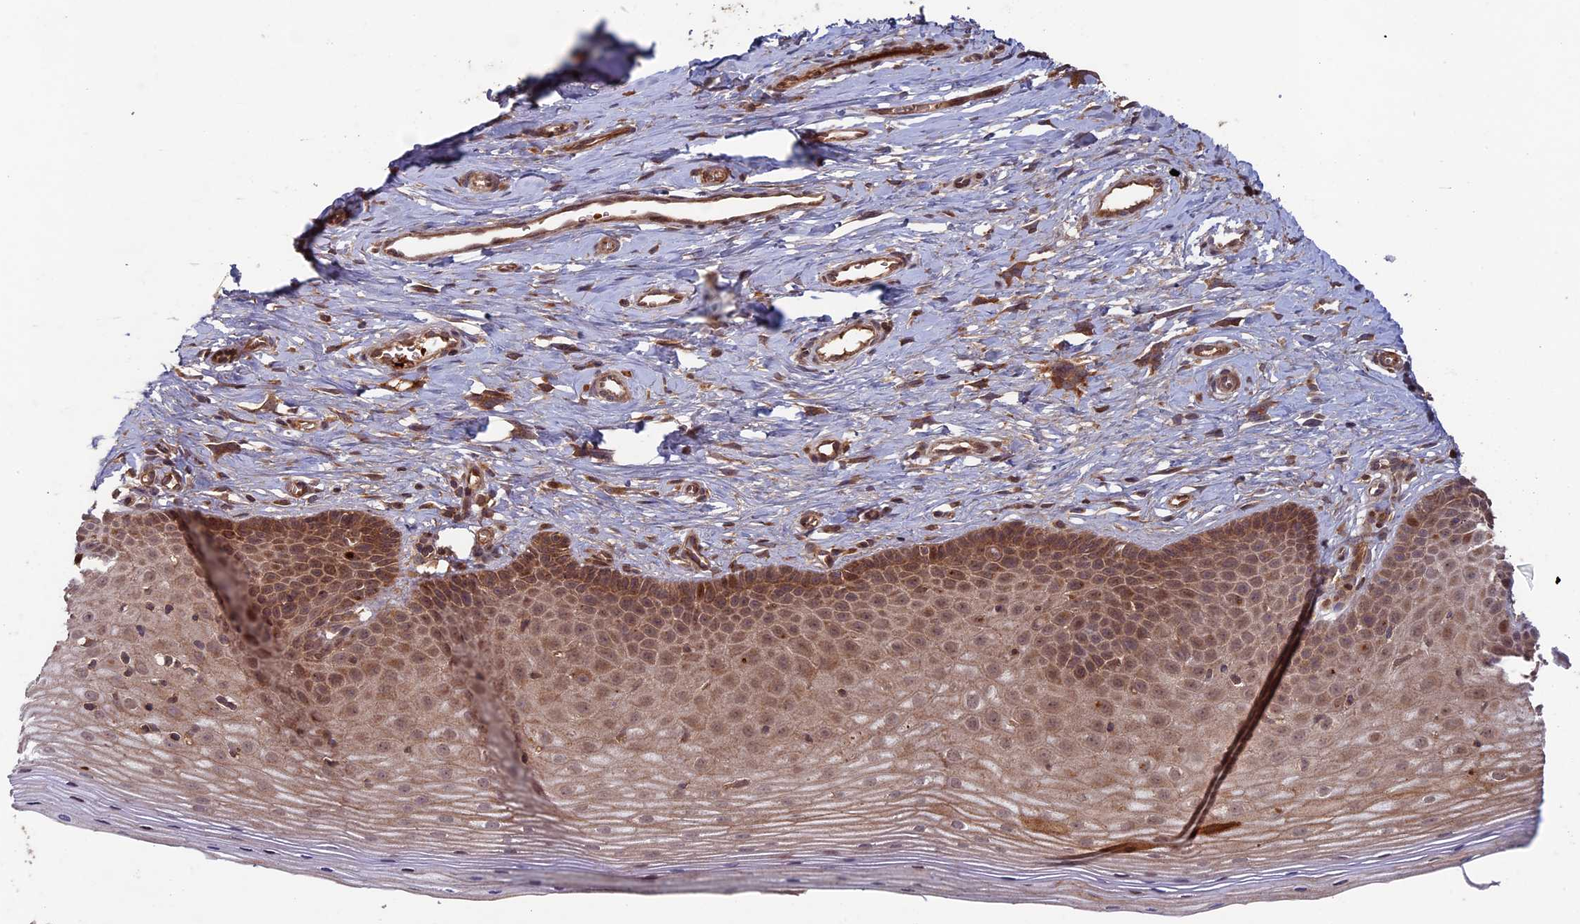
{"staining": {"intensity": "moderate", "quantity": "25%-75%", "location": "cytoplasmic/membranous"}, "tissue": "cervix", "cell_type": "Glandular cells", "image_type": "normal", "snomed": [{"axis": "morphology", "description": "Normal tissue, NOS"}, {"axis": "topography", "description": "Cervix"}], "caption": "Immunohistochemistry (IHC) of unremarkable cervix shows medium levels of moderate cytoplasmic/membranous expression in about 25%-75% of glandular cells. Using DAB (brown) and hematoxylin (blue) stains, captured at high magnification using brightfield microscopy.", "gene": "RCCD1", "patient": {"sex": "female", "age": 36}}